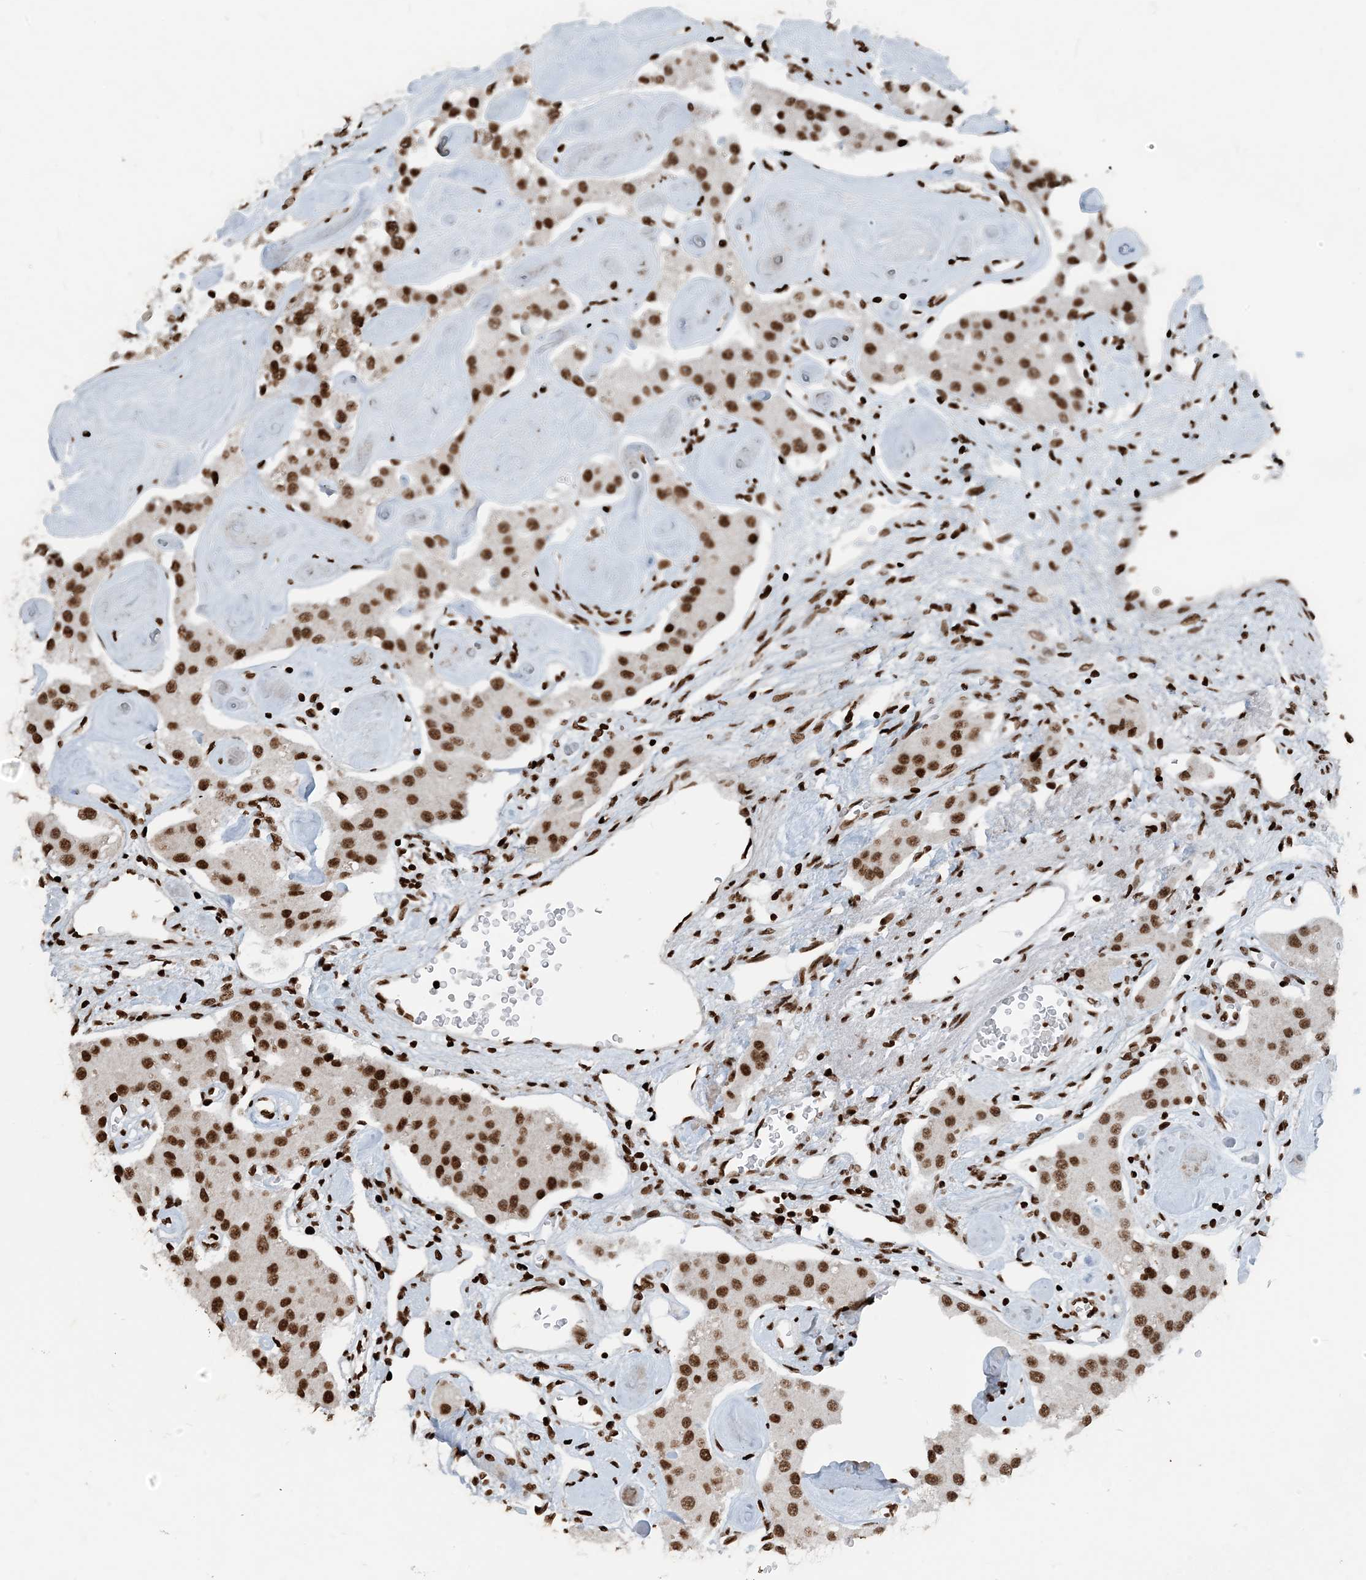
{"staining": {"intensity": "strong", "quantity": ">75%", "location": "nuclear"}, "tissue": "carcinoid", "cell_type": "Tumor cells", "image_type": "cancer", "snomed": [{"axis": "morphology", "description": "Carcinoid, malignant, NOS"}, {"axis": "topography", "description": "Pancreas"}], "caption": "Malignant carcinoid was stained to show a protein in brown. There is high levels of strong nuclear expression in about >75% of tumor cells. (DAB (3,3'-diaminobenzidine) IHC, brown staining for protein, blue staining for nuclei).", "gene": "H3-3B", "patient": {"sex": "male", "age": 41}}